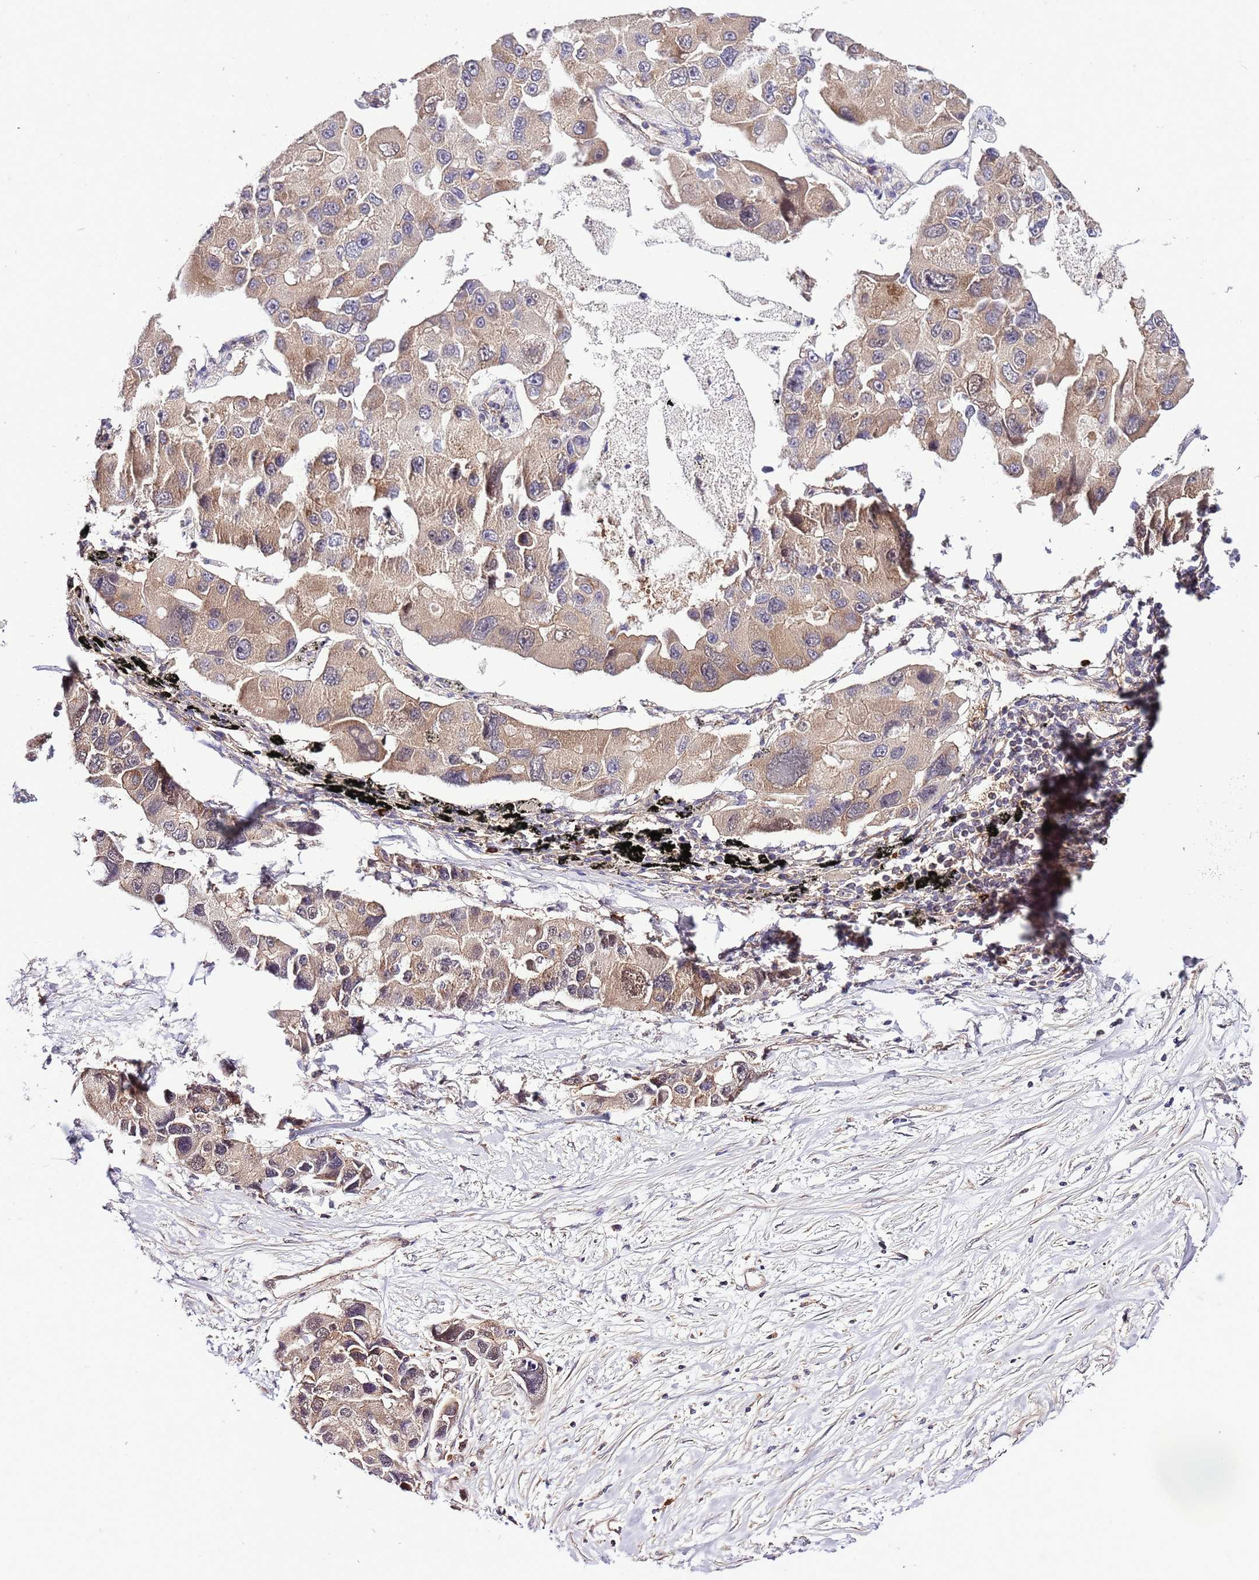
{"staining": {"intensity": "weak", "quantity": ">75%", "location": "cytoplasmic/membranous"}, "tissue": "lung cancer", "cell_type": "Tumor cells", "image_type": "cancer", "snomed": [{"axis": "morphology", "description": "Adenocarcinoma, NOS"}, {"axis": "topography", "description": "Lung"}], "caption": "This histopathology image shows IHC staining of human lung cancer, with low weak cytoplasmic/membranous positivity in approximately >75% of tumor cells.", "gene": "DONSON", "patient": {"sex": "female", "age": 54}}